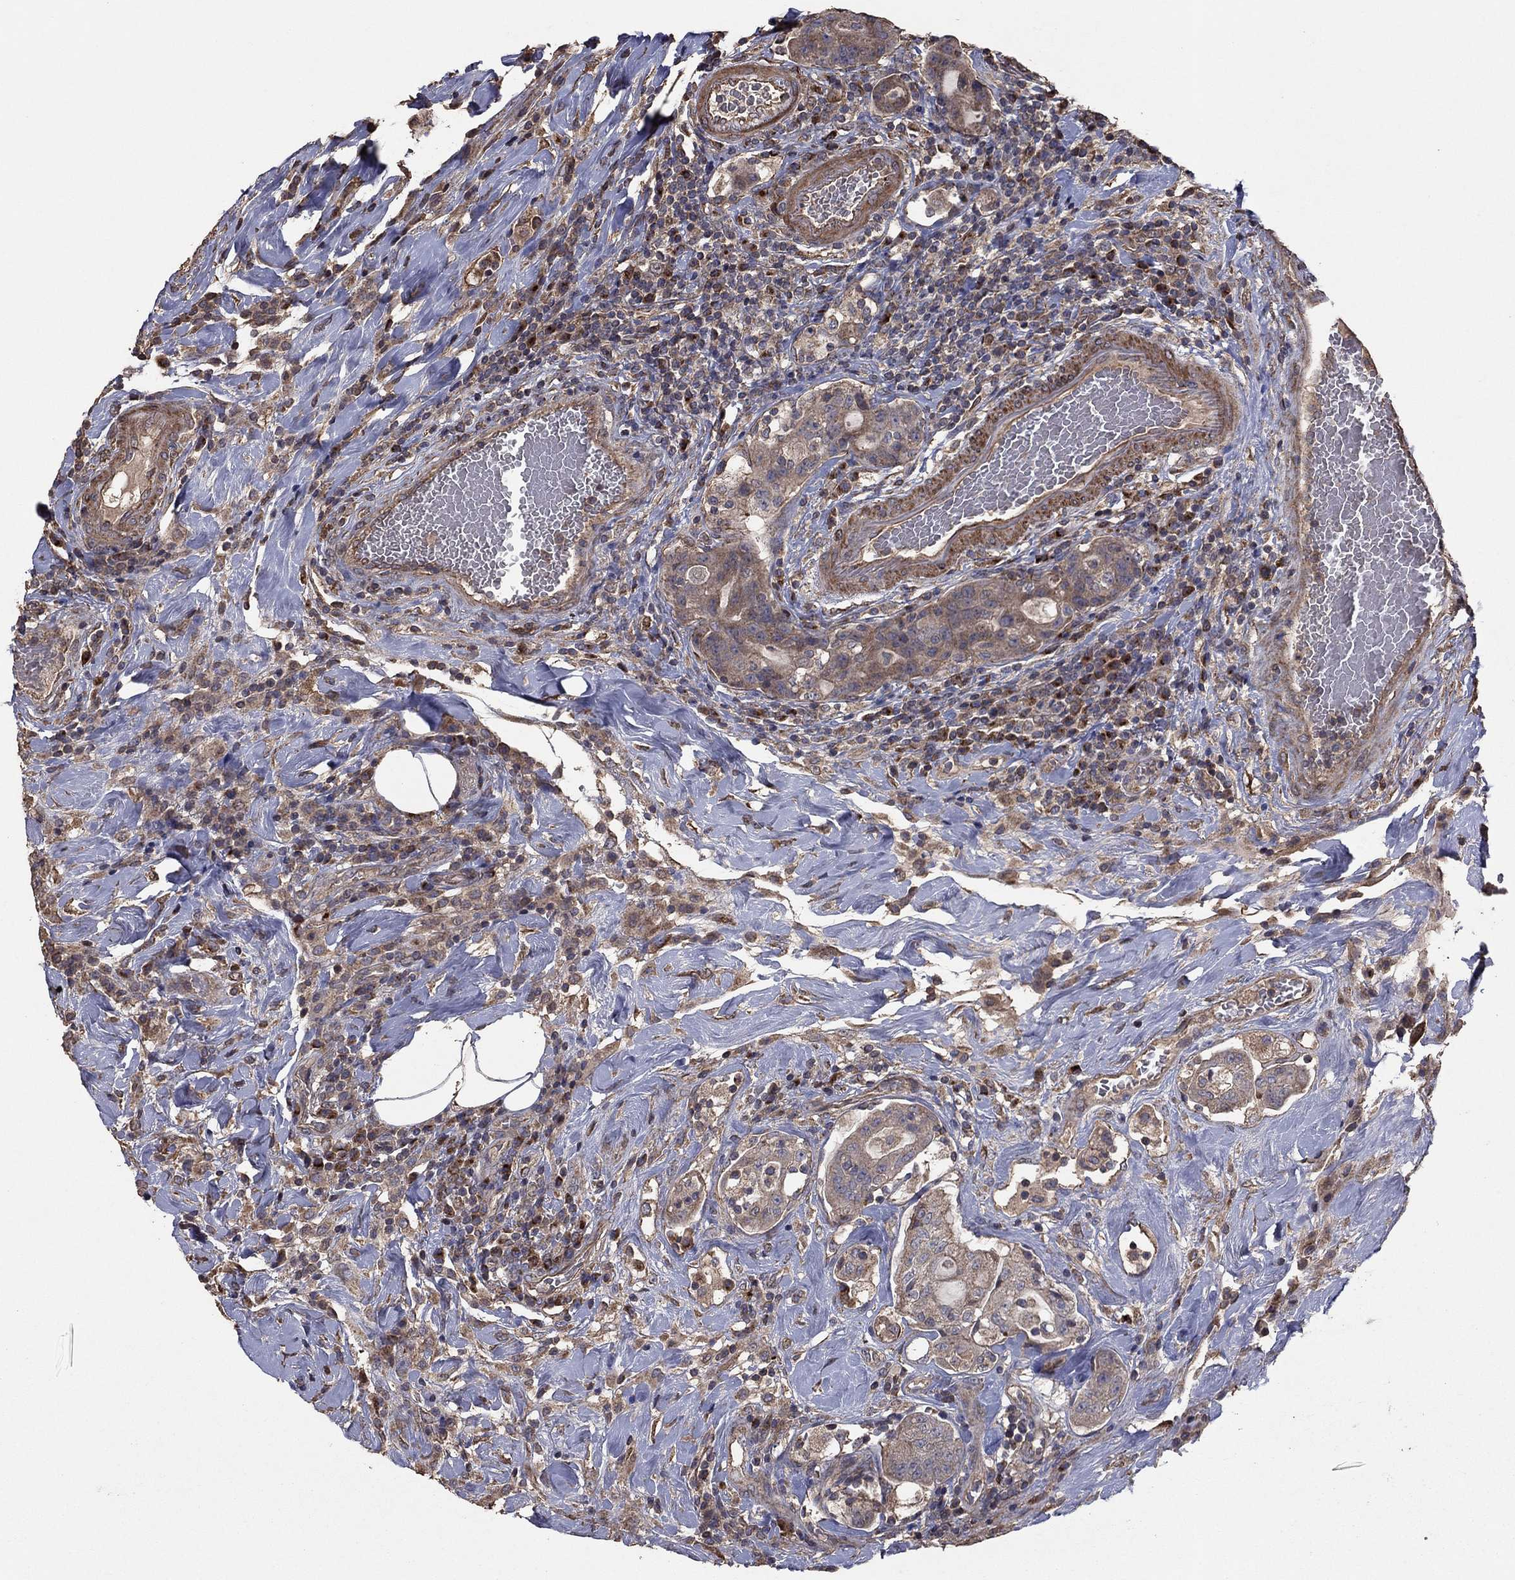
{"staining": {"intensity": "negative", "quantity": "none", "location": "none"}, "tissue": "colorectal cancer", "cell_type": "Tumor cells", "image_type": "cancer", "snomed": [{"axis": "morphology", "description": "Adenocarcinoma, NOS"}, {"axis": "topography", "description": "Colon"}], "caption": "This is a micrograph of immunohistochemistry staining of colorectal adenocarcinoma, which shows no positivity in tumor cells.", "gene": "FLT4", "patient": {"sex": "female", "age": 69}}